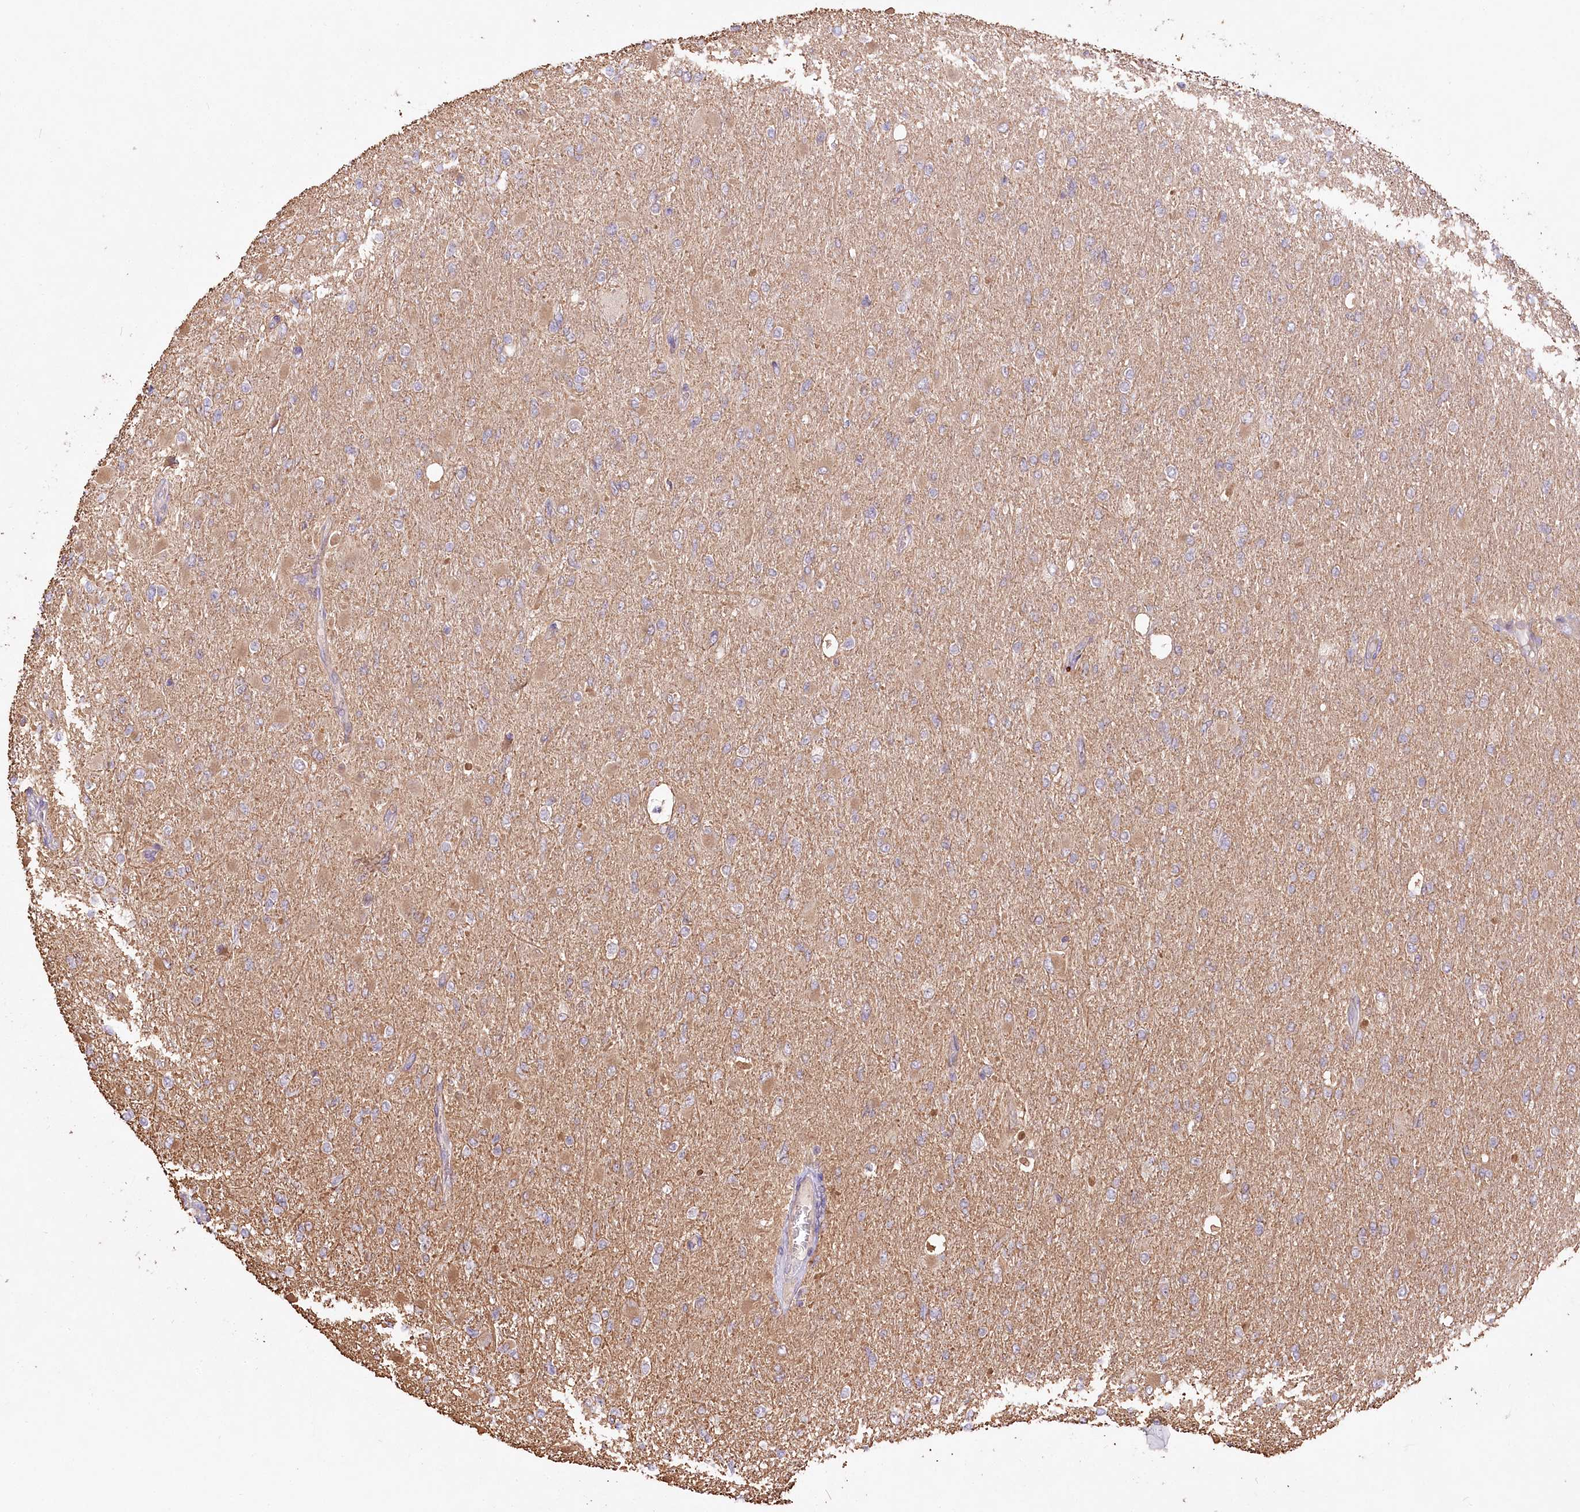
{"staining": {"intensity": "moderate", "quantity": ">75%", "location": "cytoplasmic/membranous"}, "tissue": "glioma", "cell_type": "Tumor cells", "image_type": "cancer", "snomed": [{"axis": "morphology", "description": "Glioma, malignant, High grade"}, {"axis": "topography", "description": "Cerebral cortex"}], "caption": "Protein expression analysis of human glioma reveals moderate cytoplasmic/membranous staining in about >75% of tumor cells. (DAB IHC, brown staining for protein, blue staining for nuclei).", "gene": "PYROXD1", "patient": {"sex": "female", "age": 36}}